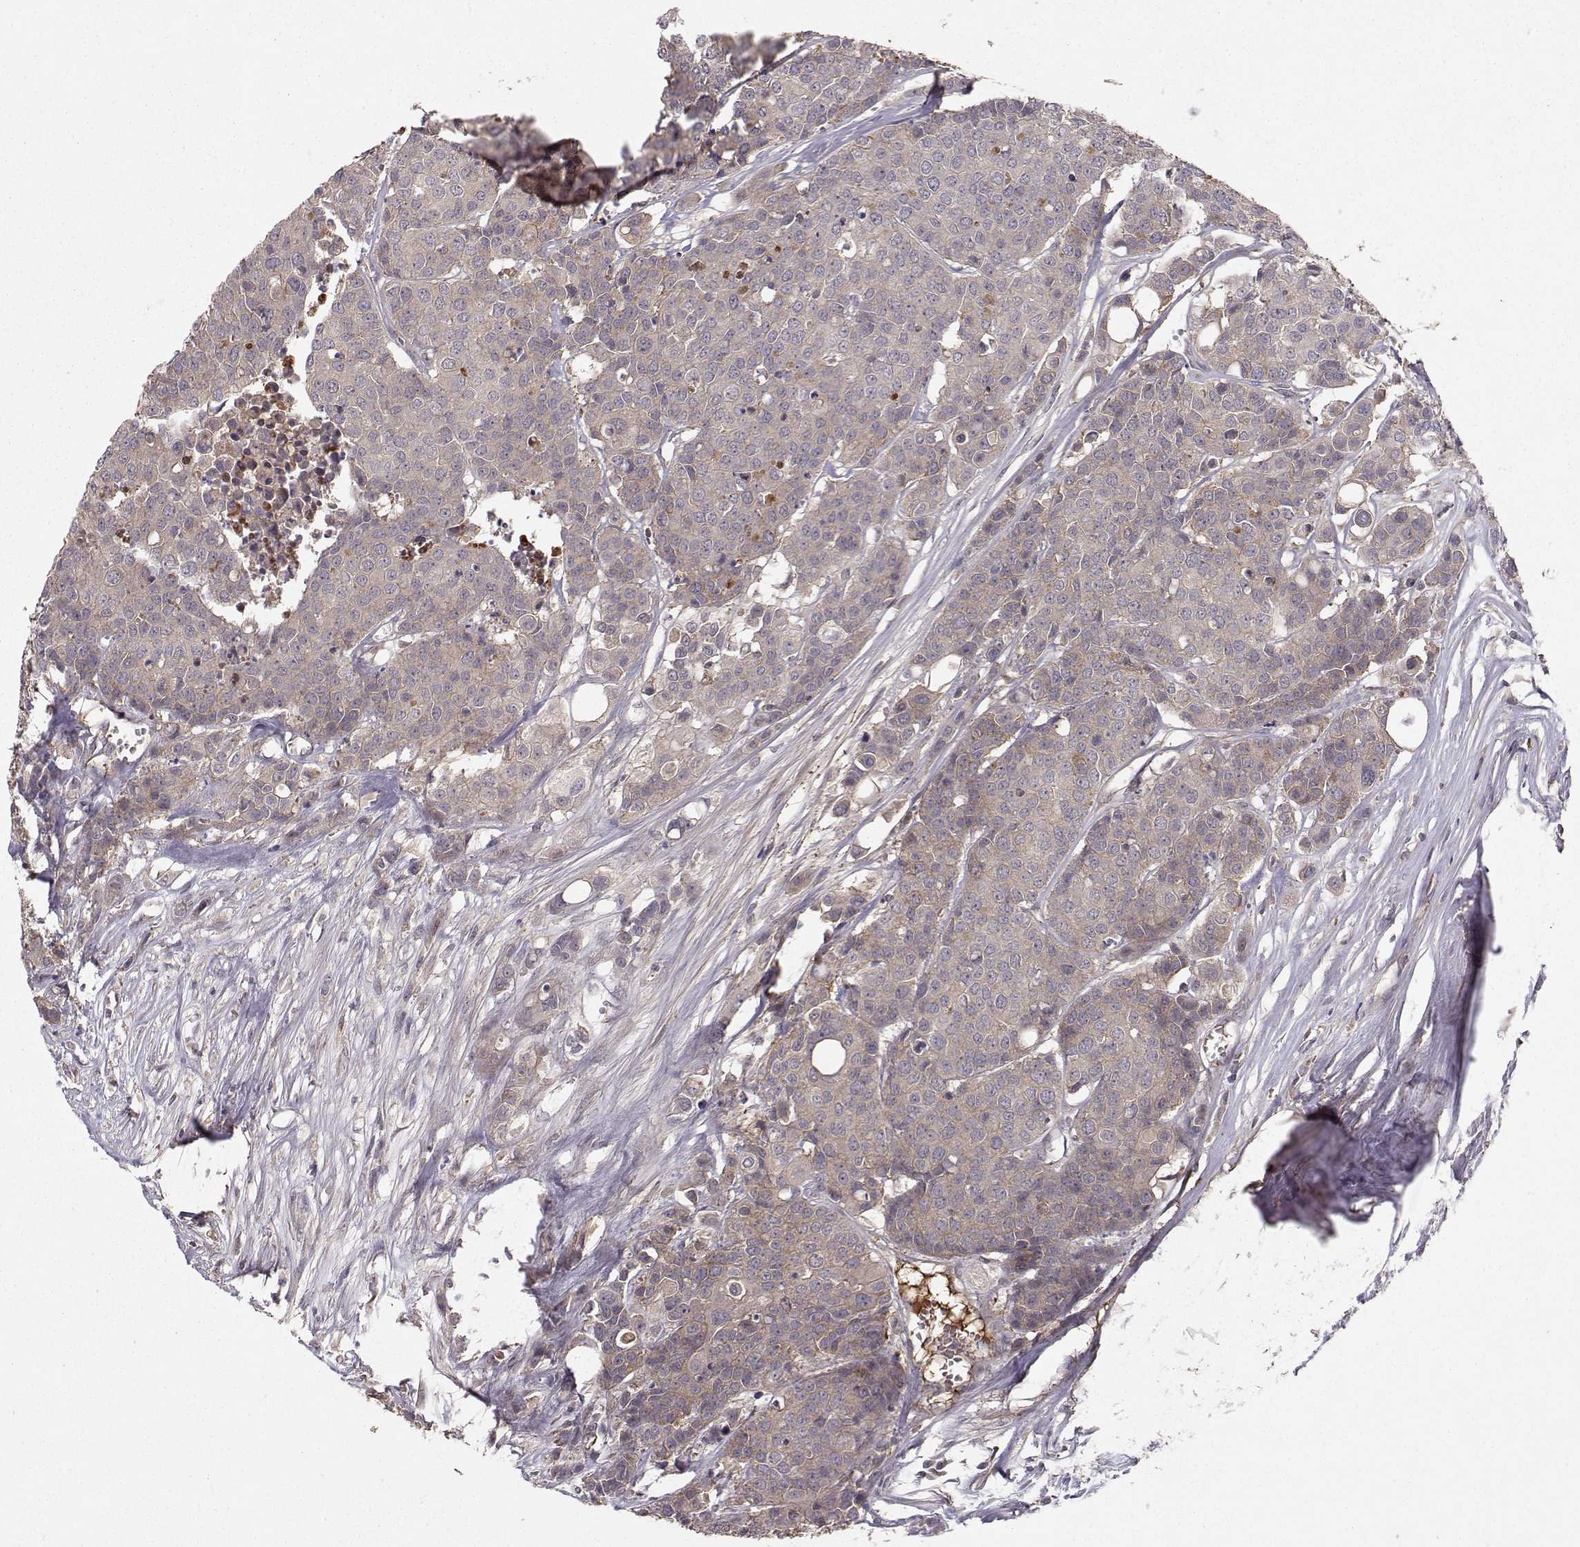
{"staining": {"intensity": "negative", "quantity": "none", "location": "none"}, "tissue": "carcinoid", "cell_type": "Tumor cells", "image_type": "cancer", "snomed": [{"axis": "morphology", "description": "Carcinoid, malignant, NOS"}, {"axis": "topography", "description": "Colon"}], "caption": "Protein analysis of carcinoid shows no significant expression in tumor cells.", "gene": "WNT6", "patient": {"sex": "male", "age": 81}}